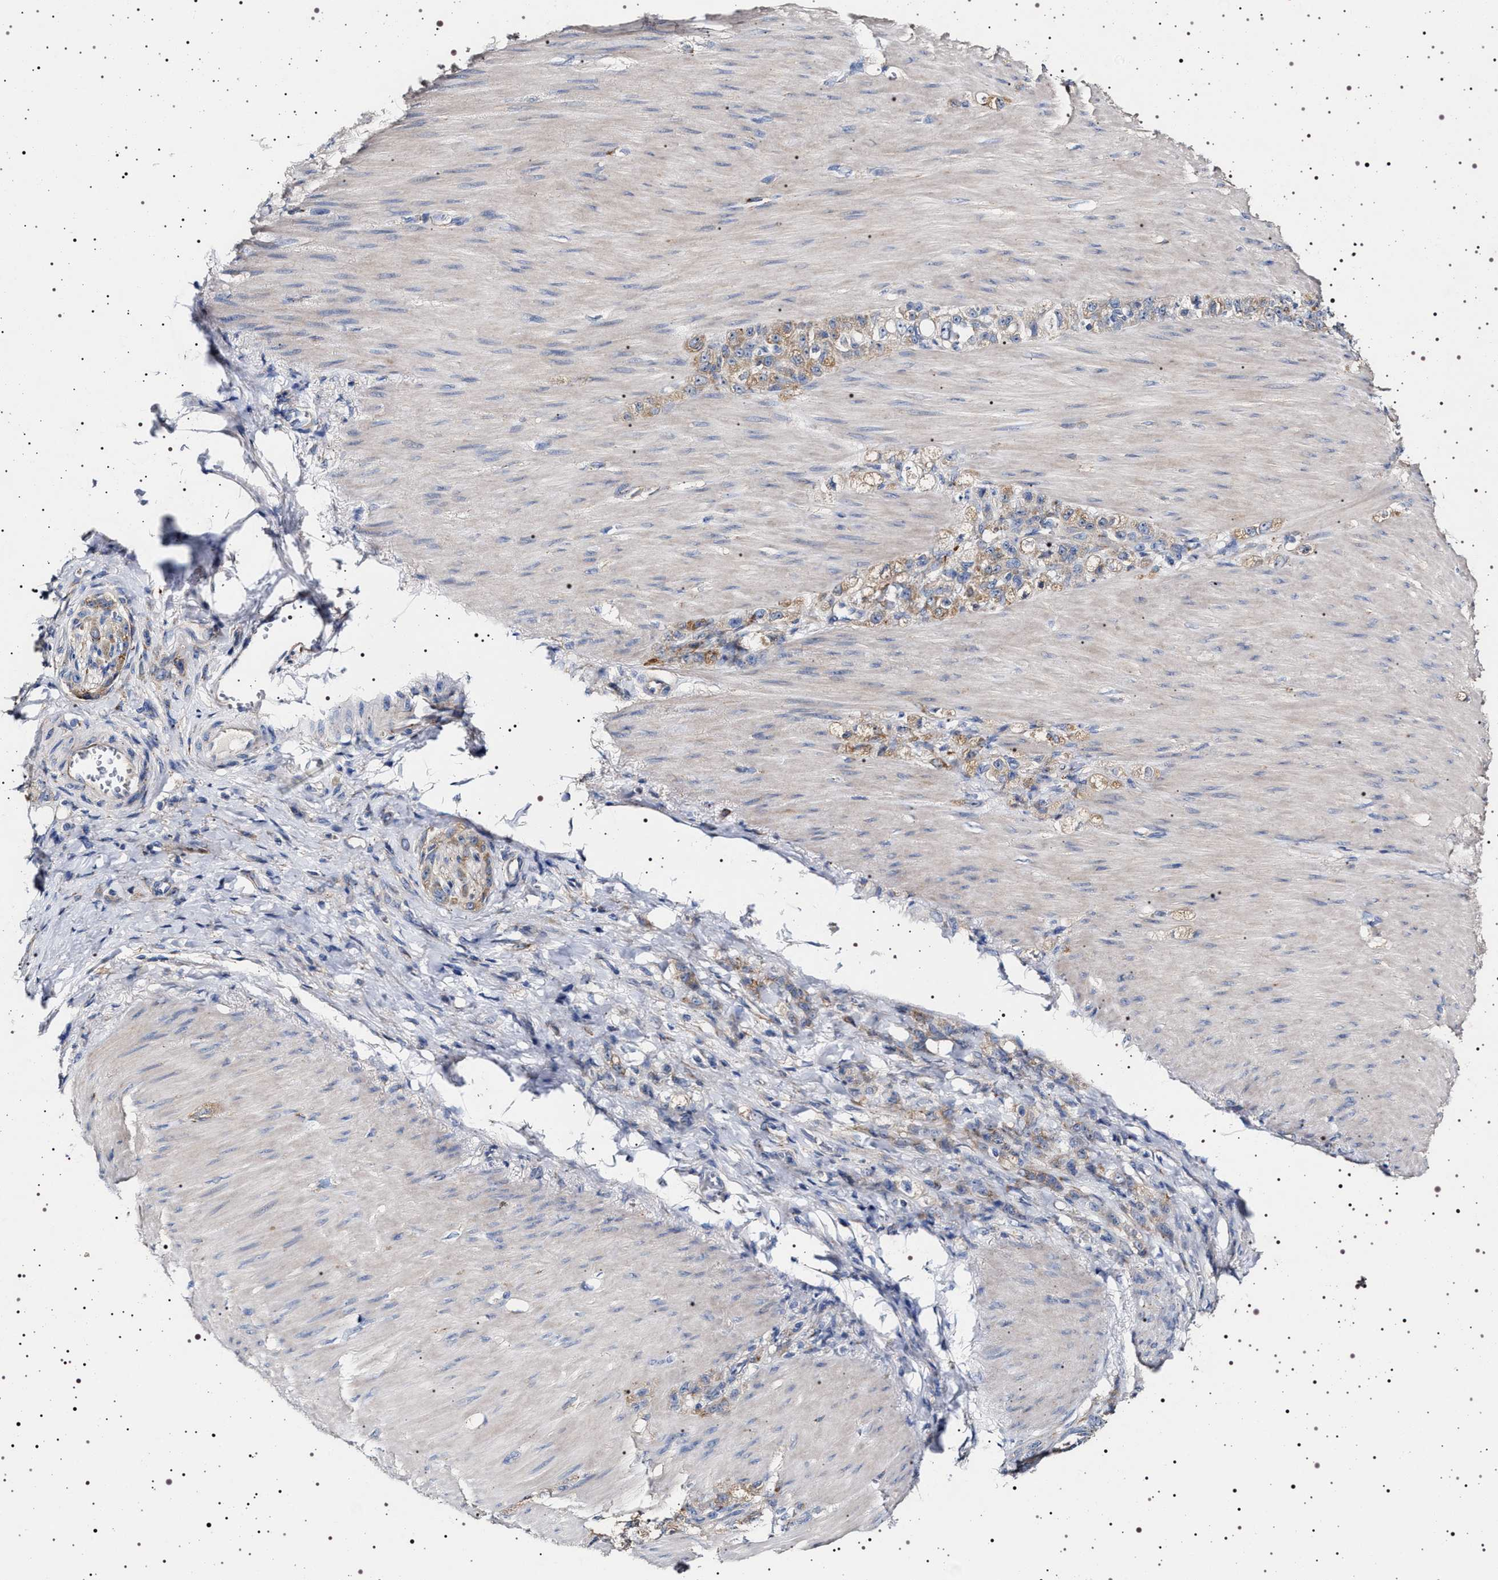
{"staining": {"intensity": "weak", "quantity": ">75%", "location": "cytoplasmic/membranous"}, "tissue": "stomach cancer", "cell_type": "Tumor cells", "image_type": "cancer", "snomed": [{"axis": "morphology", "description": "Normal tissue, NOS"}, {"axis": "morphology", "description": "Adenocarcinoma, NOS"}, {"axis": "topography", "description": "Stomach"}], "caption": "About >75% of tumor cells in human stomach adenocarcinoma reveal weak cytoplasmic/membranous protein staining as visualized by brown immunohistochemical staining.", "gene": "NAALADL2", "patient": {"sex": "male", "age": 82}}